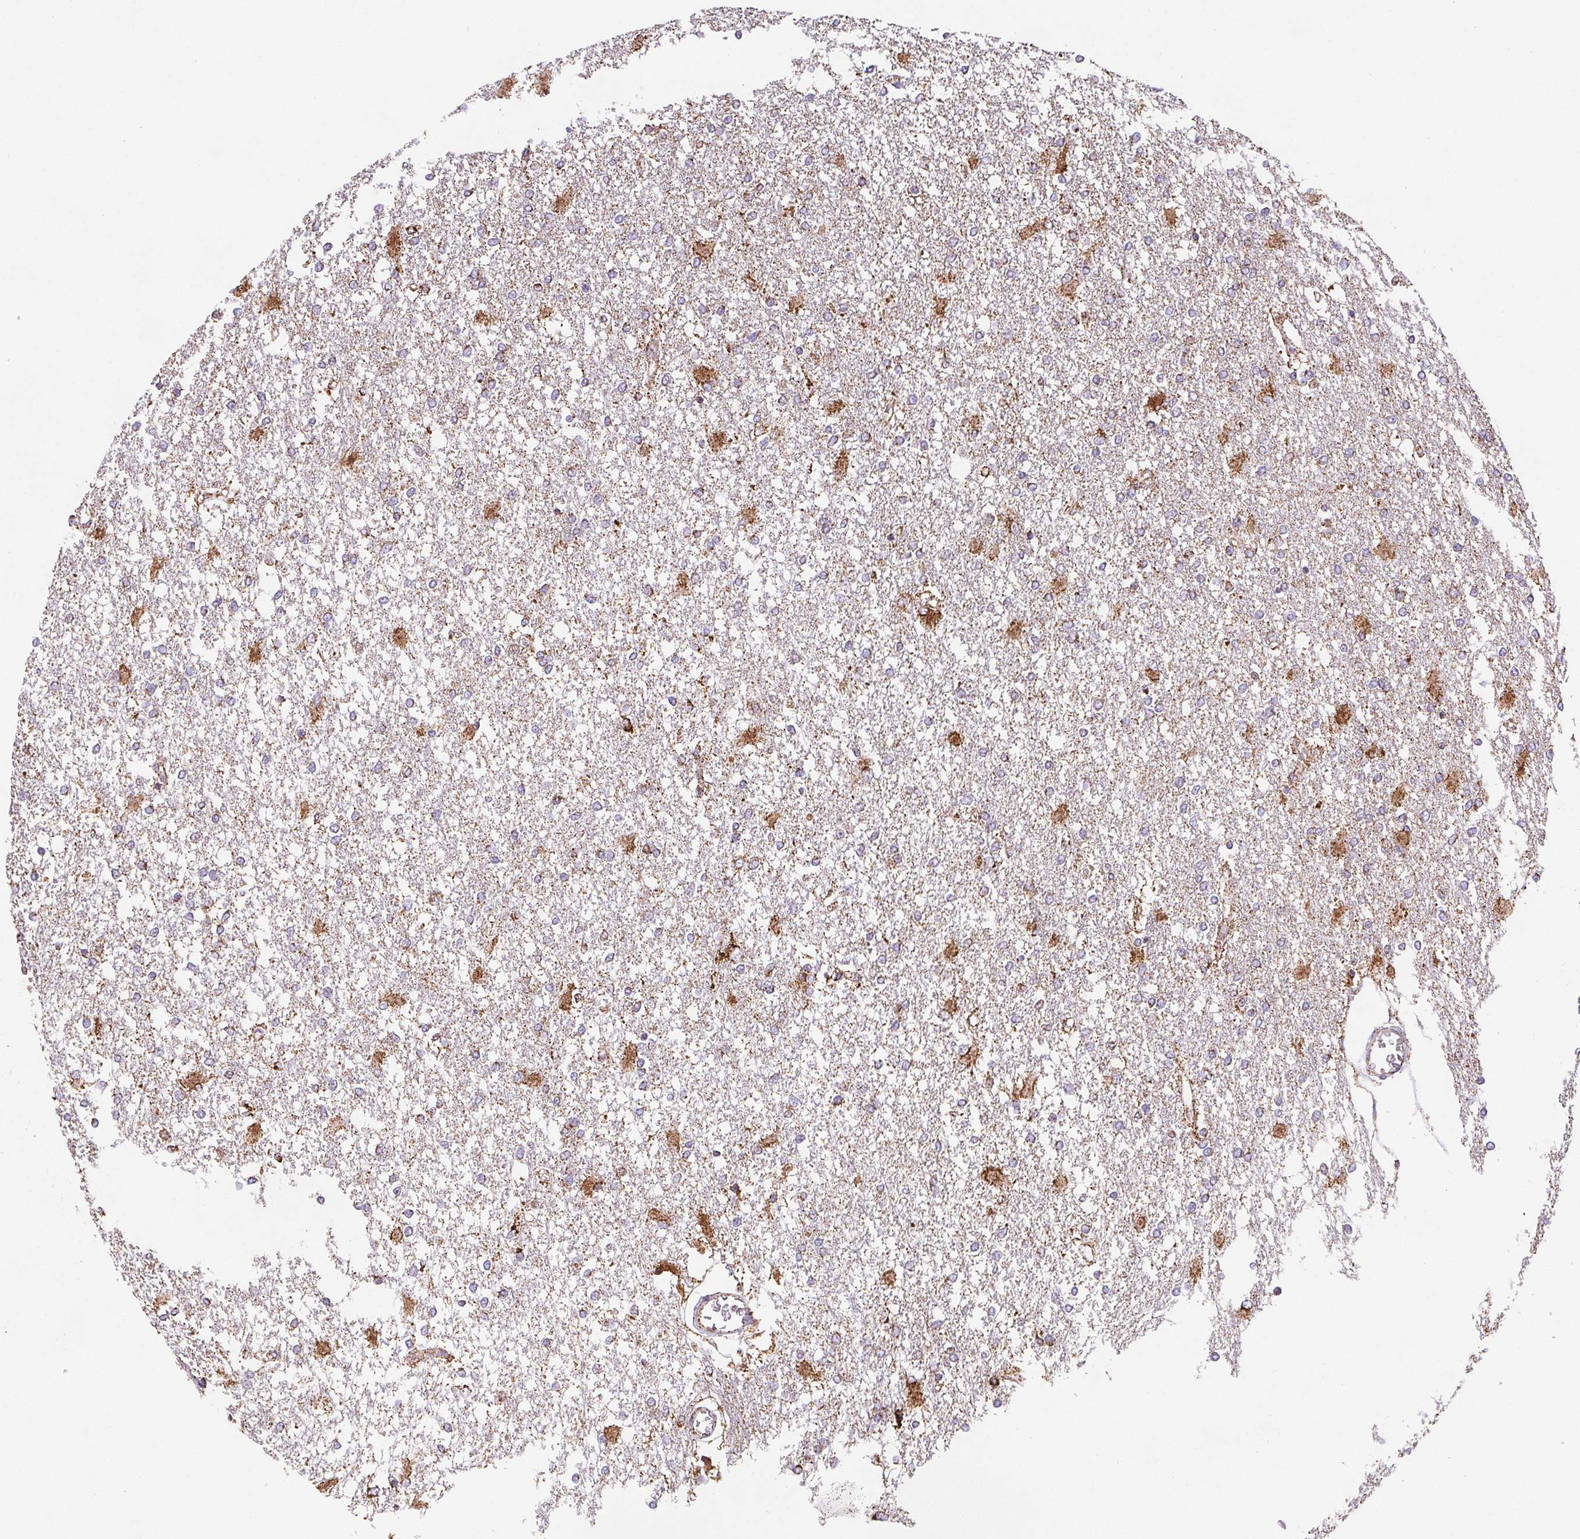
{"staining": {"intensity": "moderate", "quantity": "<25%", "location": "cytoplasmic/membranous"}, "tissue": "glioma", "cell_type": "Tumor cells", "image_type": "cancer", "snomed": [{"axis": "morphology", "description": "Glioma, malignant, High grade"}, {"axis": "topography", "description": "Cerebral cortex"}], "caption": "This image reveals immunohistochemistry (IHC) staining of malignant glioma (high-grade), with low moderate cytoplasmic/membranous staining in about <25% of tumor cells.", "gene": "NIPSNAP2", "patient": {"sex": "male", "age": 79}}